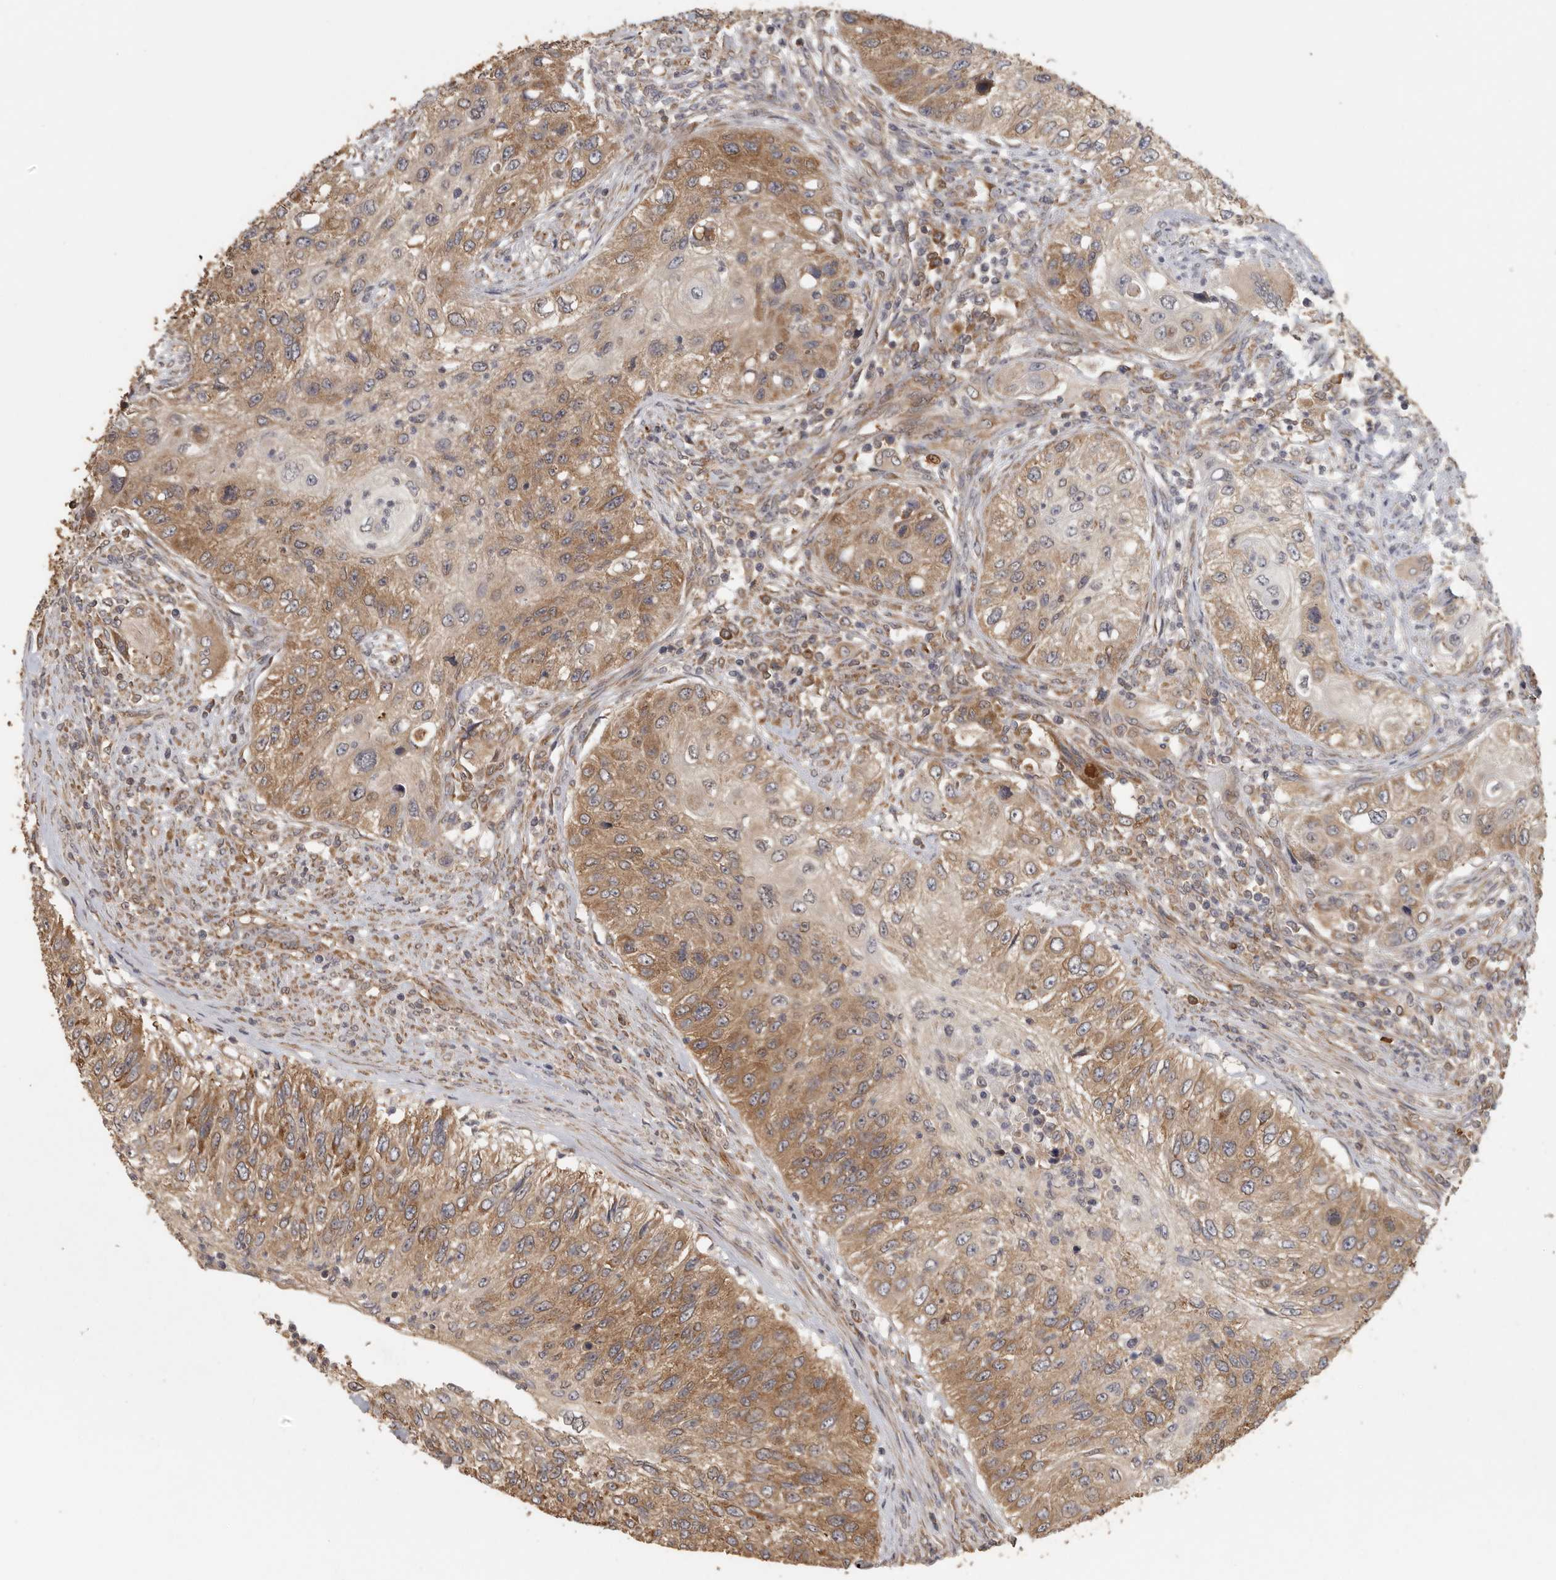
{"staining": {"intensity": "moderate", "quantity": ">75%", "location": "cytoplasmic/membranous"}, "tissue": "urothelial cancer", "cell_type": "Tumor cells", "image_type": "cancer", "snomed": [{"axis": "morphology", "description": "Urothelial carcinoma, High grade"}, {"axis": "topography", "description": "Urinary bladder"}], "caption": "A histopathology image of urothelial cancer stained for a protein reveals moderate cytoplasmic/membranous brown staining in tumor cells. (DAB (3,3'-diaminobenzidine) IHC with brightfield microscopy, high magnification).", "gene": "CCT8", "patient": {"sex": "female", "age": 60}}